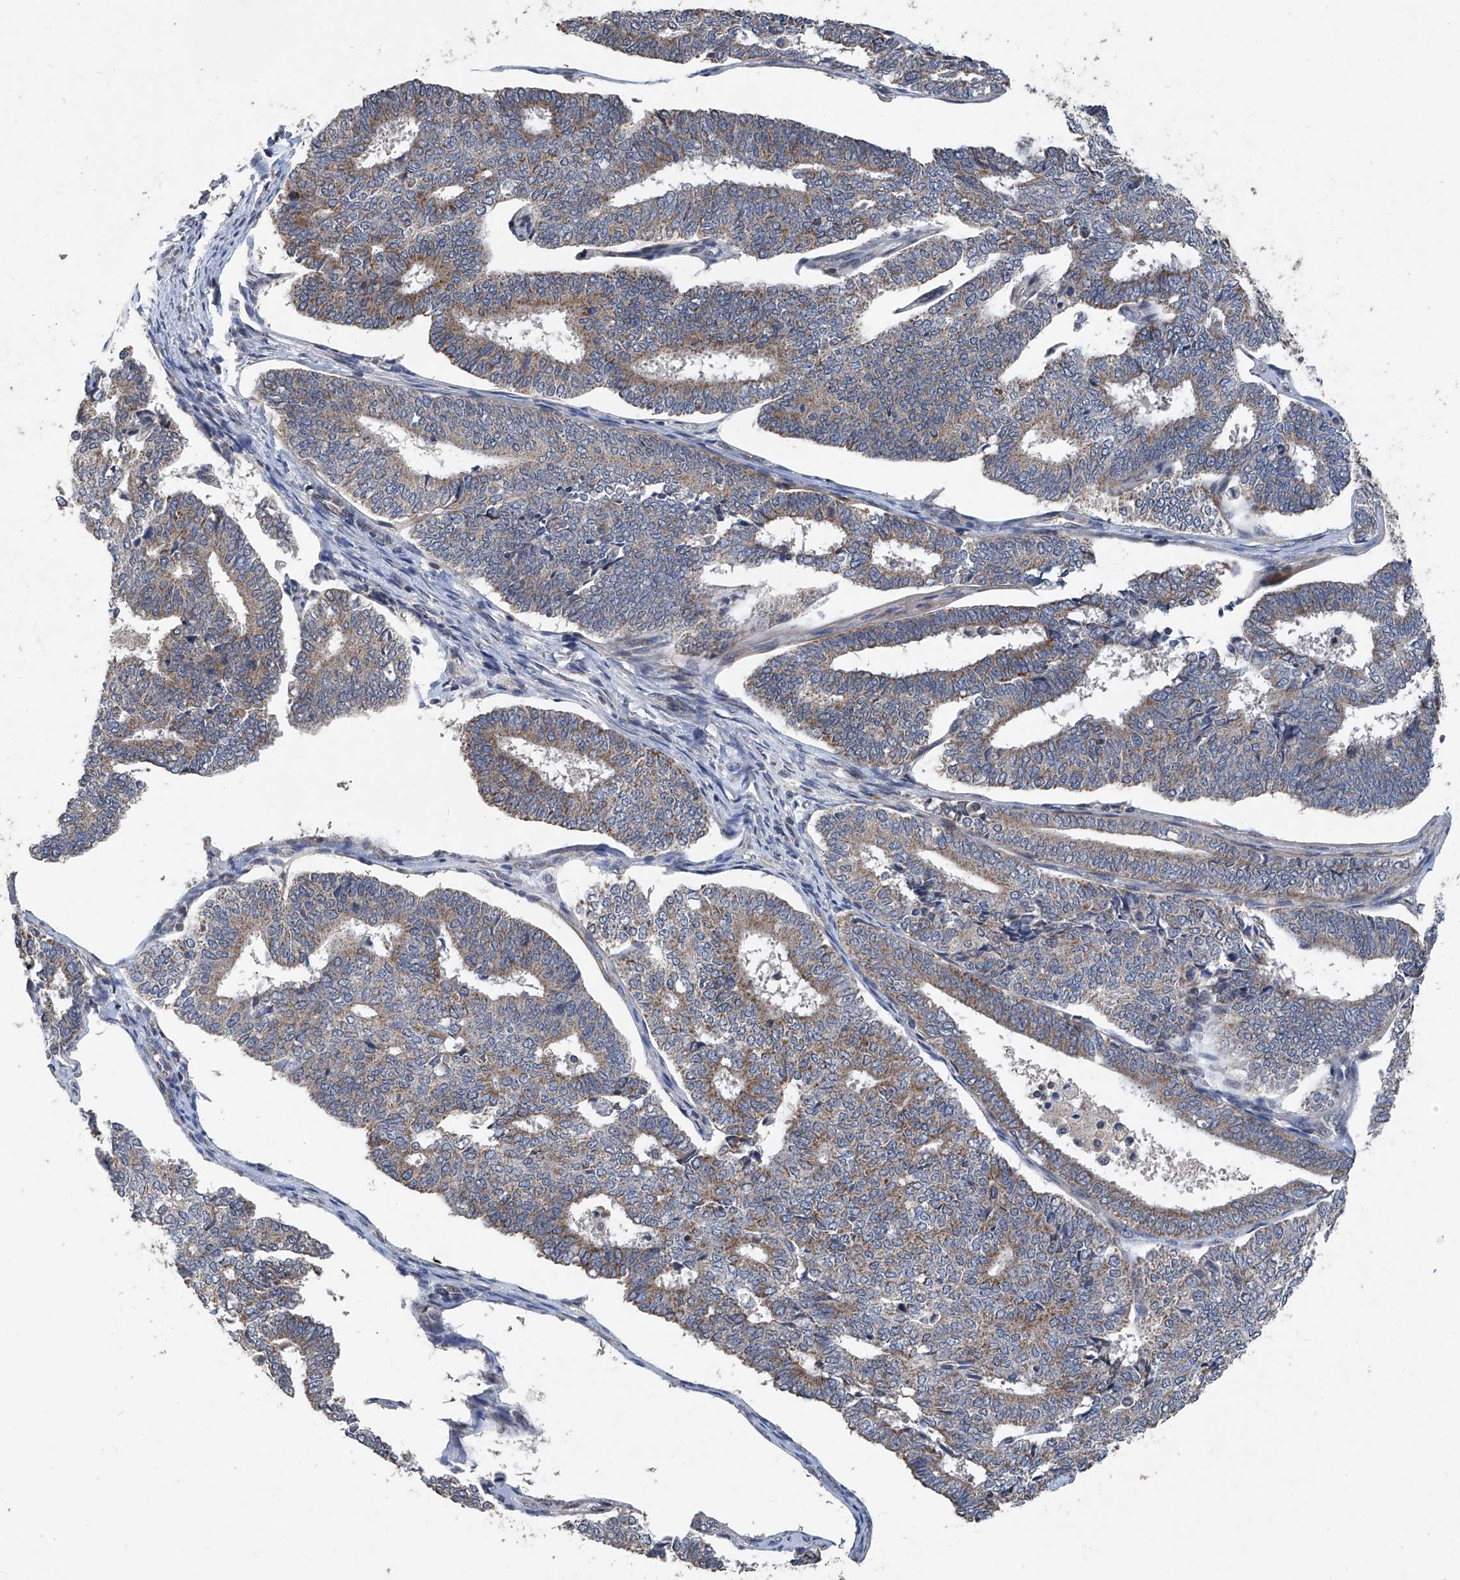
{"staining": {"intensity": "weak", "quantity": ">75%", "location": "cytoplasmic/membranous"}, "tissue": "endometrial cancer", "cell_type": "Tumor cells", "image_type": "cancer", "snomed": [{"axis": "morphology", "description": "Adenocarcinoma, NOS"}, {"axis": "topography", "description": "Endometrium"}], "caption": "A histopathology image of endometrial adenocarcinoma stained for a protein shows weak cytoplasmic/membranous brown staining in tumor cells.", "gene": "BCKDHB", "patient": {"sex": "female", "age": 70}}